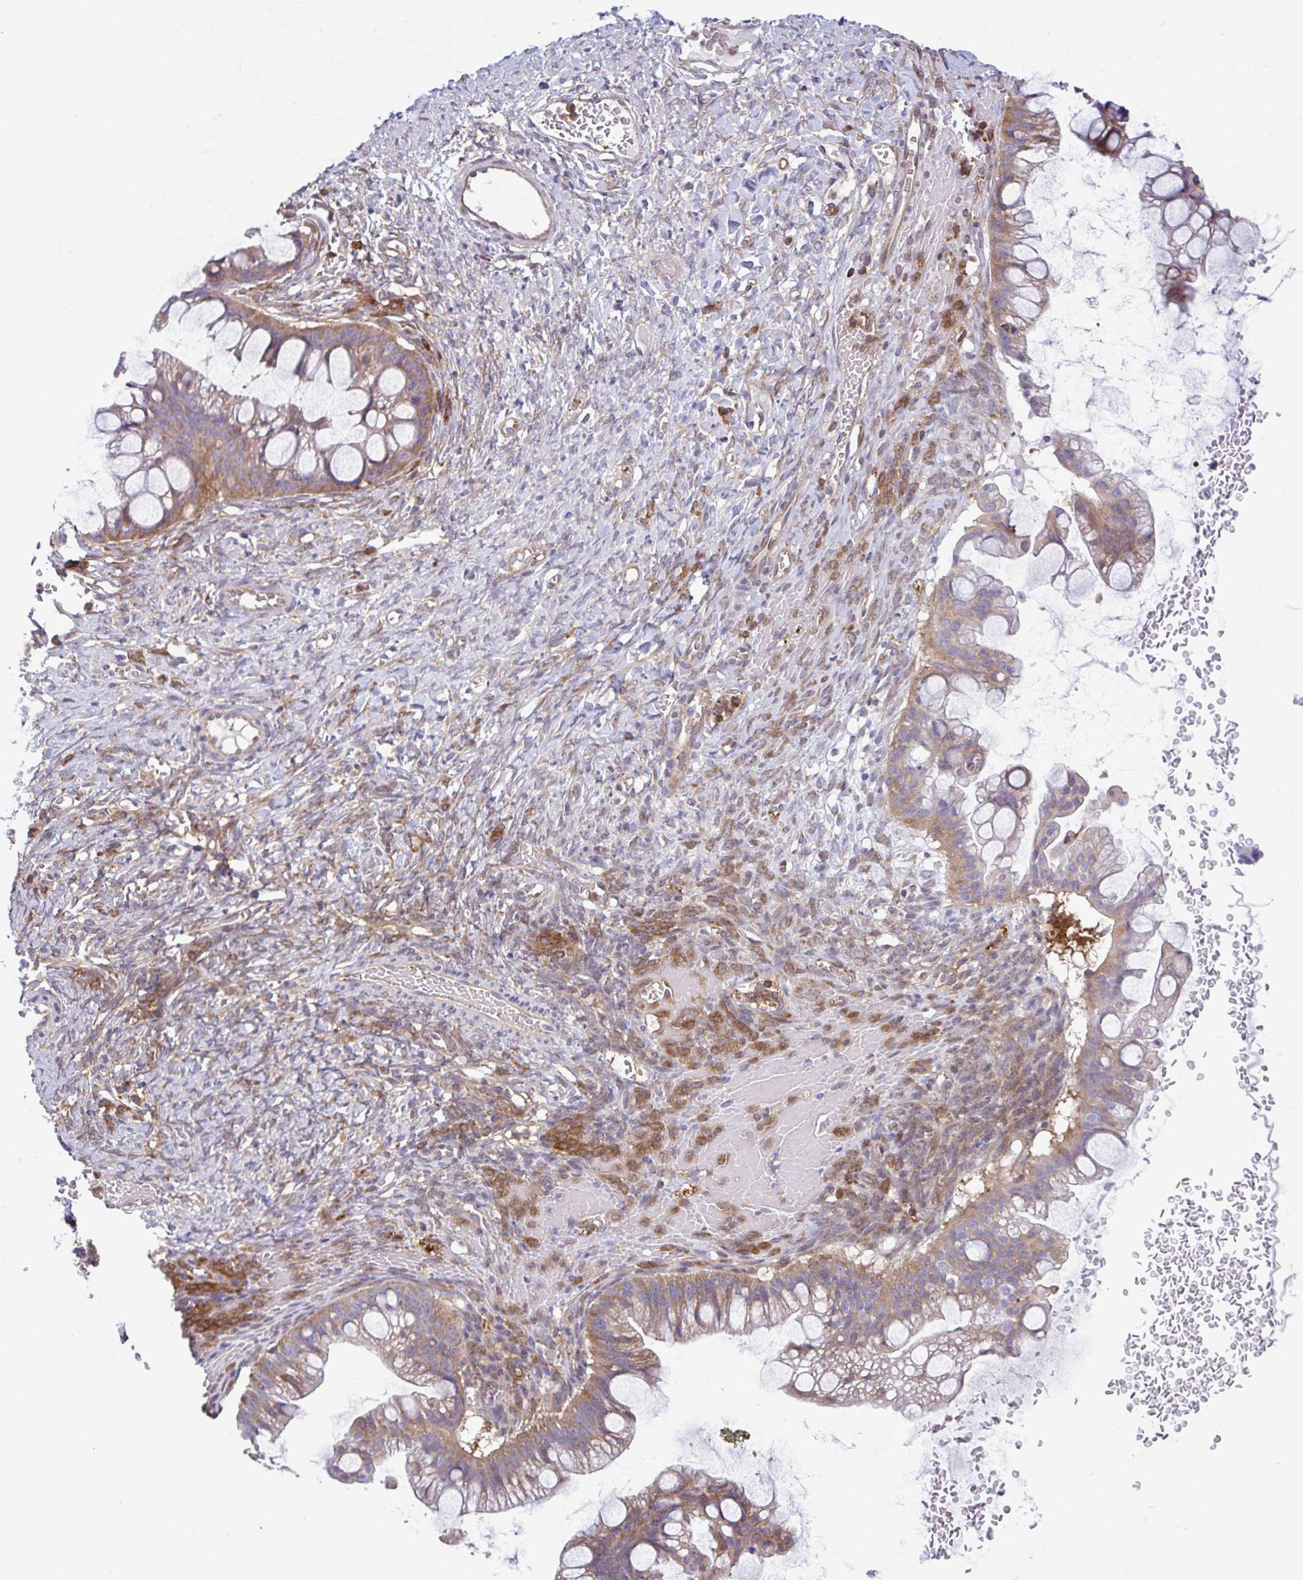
{"staining": {"intensity": "moderate", "quantity": ">75%", "location": "cytoplasmic/membranous"}, "tissue": "ovarian cancer", "cell_type": "Tumor cells", "image_type": "cancer", "snomed": [{"axis": "morphology", "description": "Cystadenocarcinoma, mucinous, NOS"}, {"axis": "topography", "description": "Ovary"}], "caption": "This image reveals IHC staining of ovarian mucinous cystadenocarcinoma, with medium moderate cytoplasmic/membranous expression in about >75% of tumor cells.", "gene": "TSC22D3", "patient": {"sex": "female", "age": 73}}